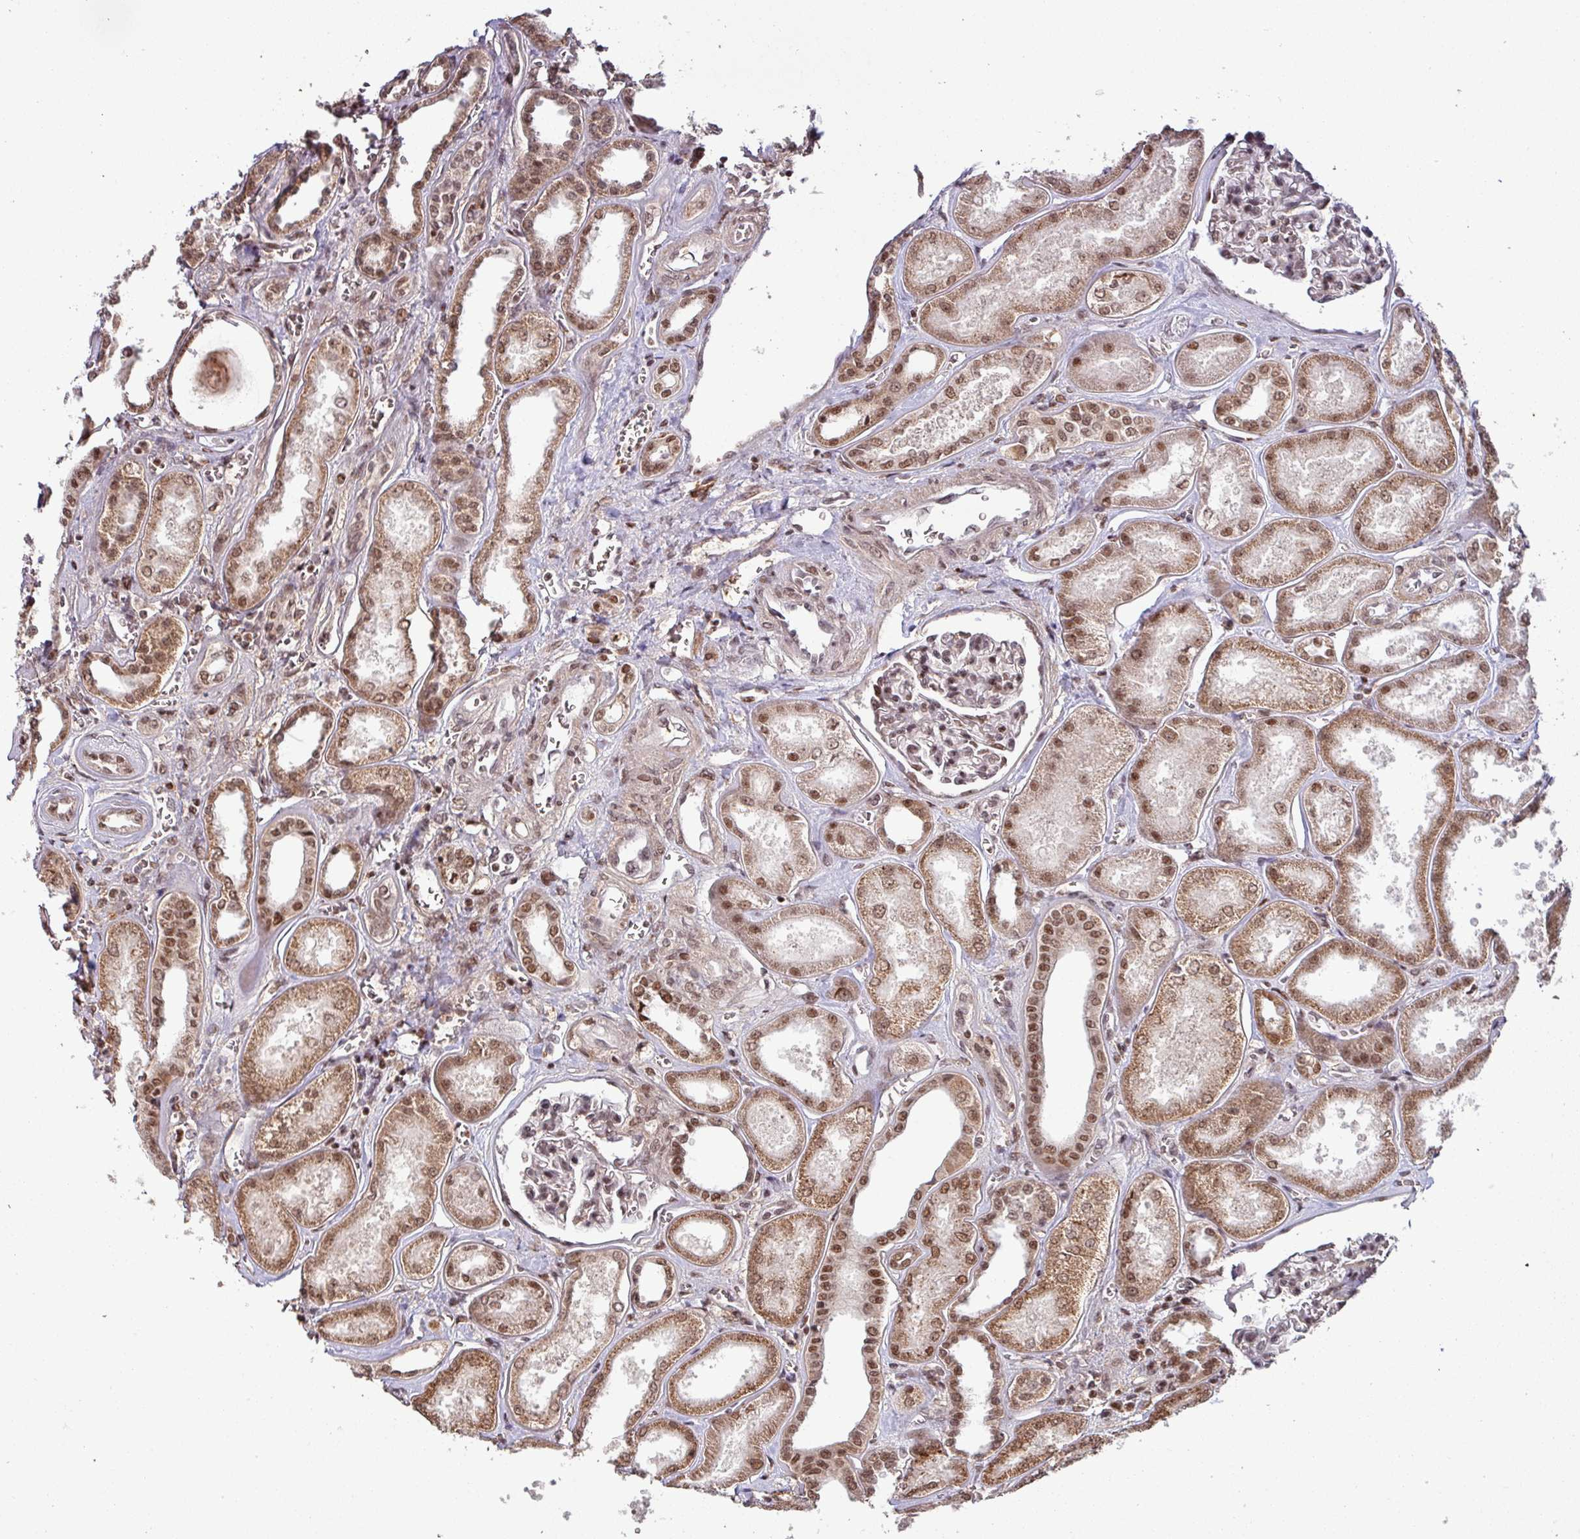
{"staining": {"intensity": "moderate", "quantity": ">75%", "location": "nuclear"}, "tissue": "kidney", "cell_type": "Cells in glomeruli", "image_type": "normal", "snomed": [{"axis": "morphology", "description": "Normal tissue, NOS"}, {"axis": "morphology", "description": "Adenocarcinoma, NOS"}, {"axis": "topography", "description": "Kidney"}], "caption": "A high-resolution histopathology image shows immunohistochemistry (IHC) staining of benign kidney, which shows moderate nuclear positivity in approximately >75% of cells in glomeruli.", "gene": "PHF23", "patient": {"sex": "female", "age": 68}}